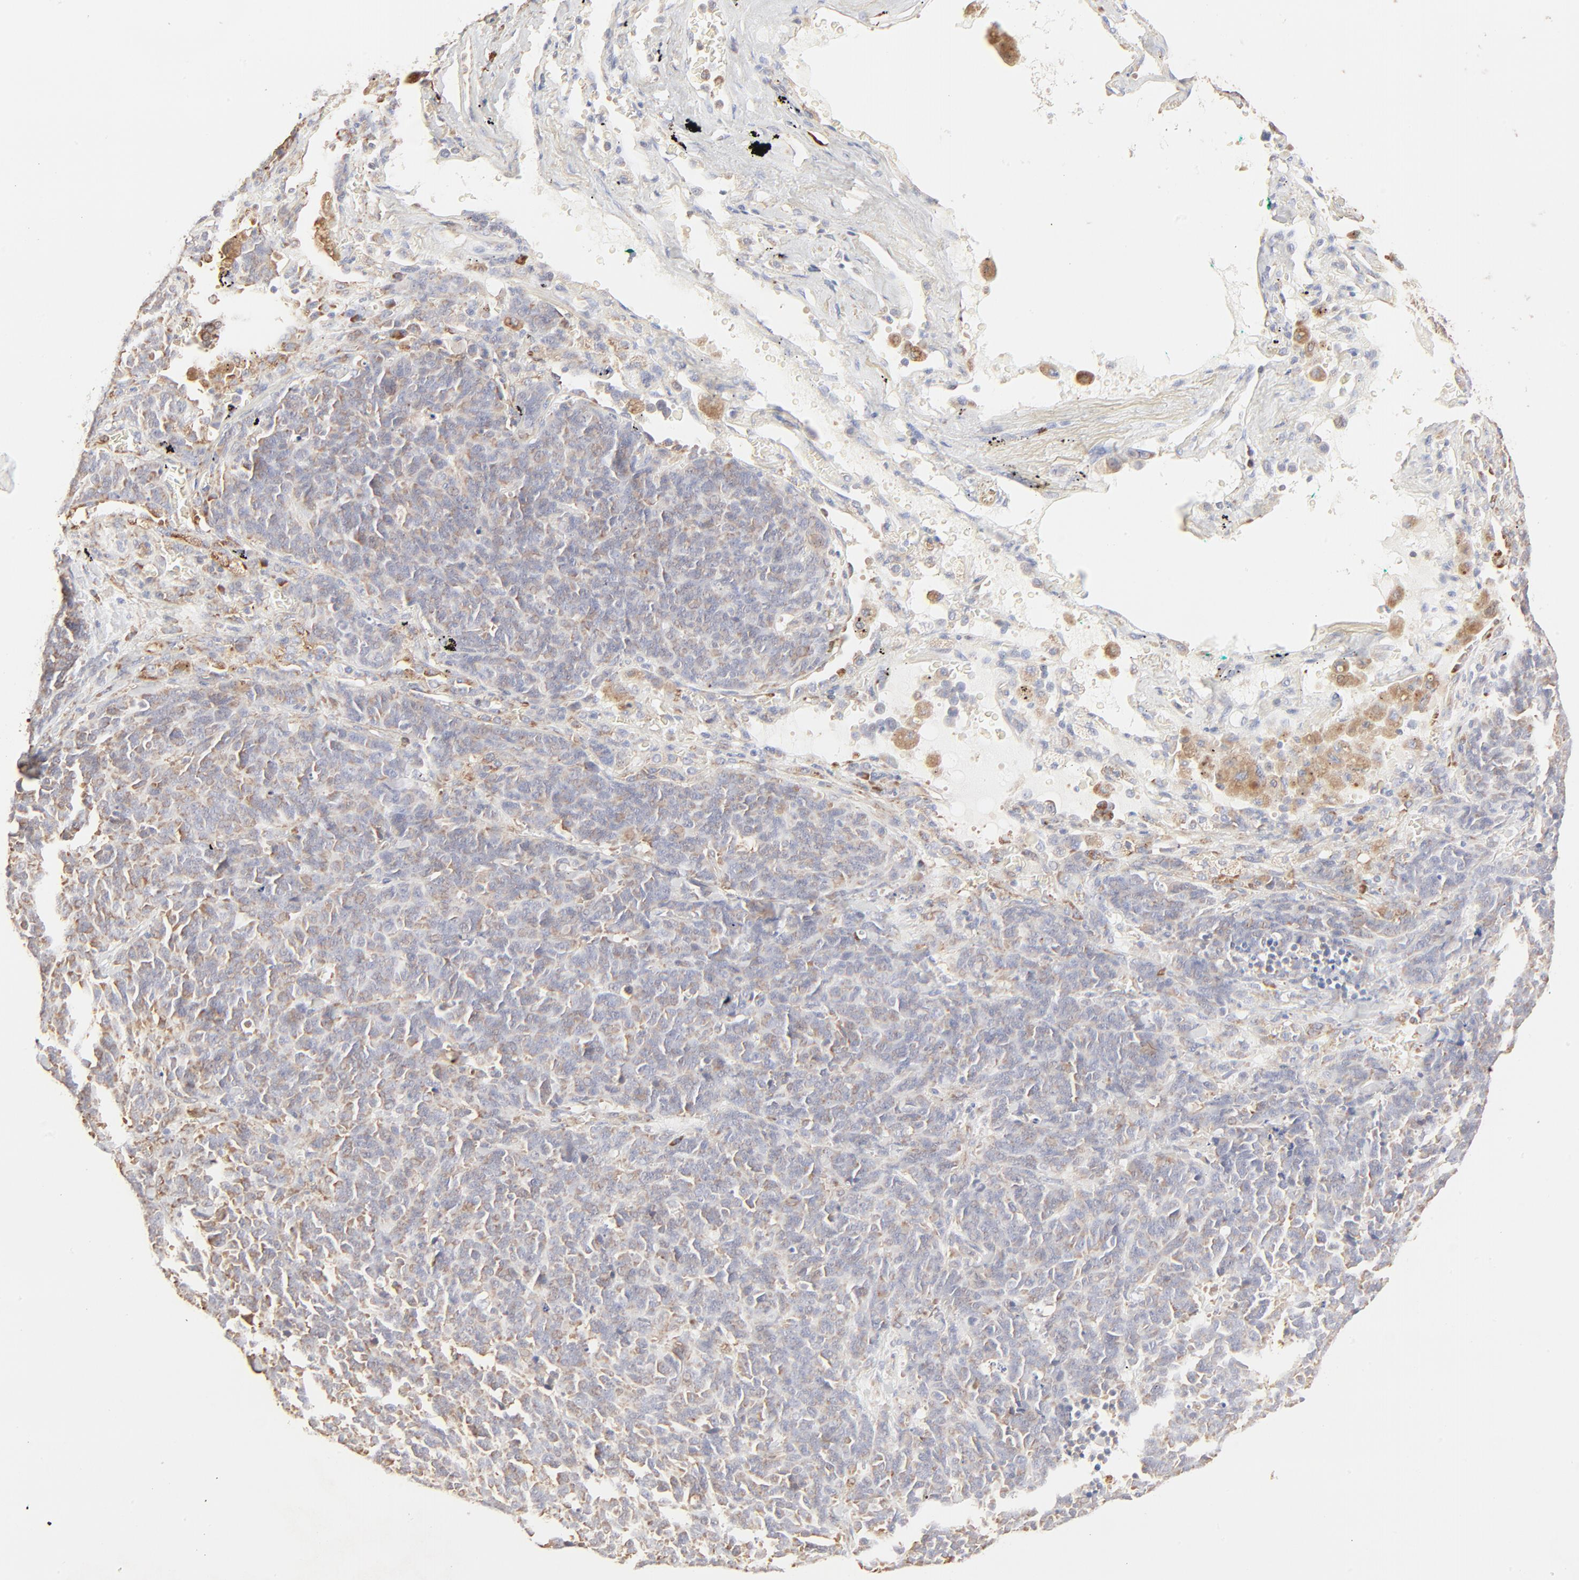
{"staining": {"intensity": "weak", "quantity": "25%-75%", "location": "cytoplasmic/membranous"}, "tissue": "lung cancer", "cell_type": "Tumor cells", "image_type": "cancer", "snomed": [{"axis": "morphology", "description": "Neoplasm, malignant, NOS"}, {"axis": "topography", "description": "Lung"}], "caption": "Lung neoplasm (malignant) stained for a protein (brown) demonstrates weak cytoplasmic/membranous positive staining in about 25%-75% of tumor cells.", "gene": "RPS20", "patient": {"sex": "female", "age": 58}}